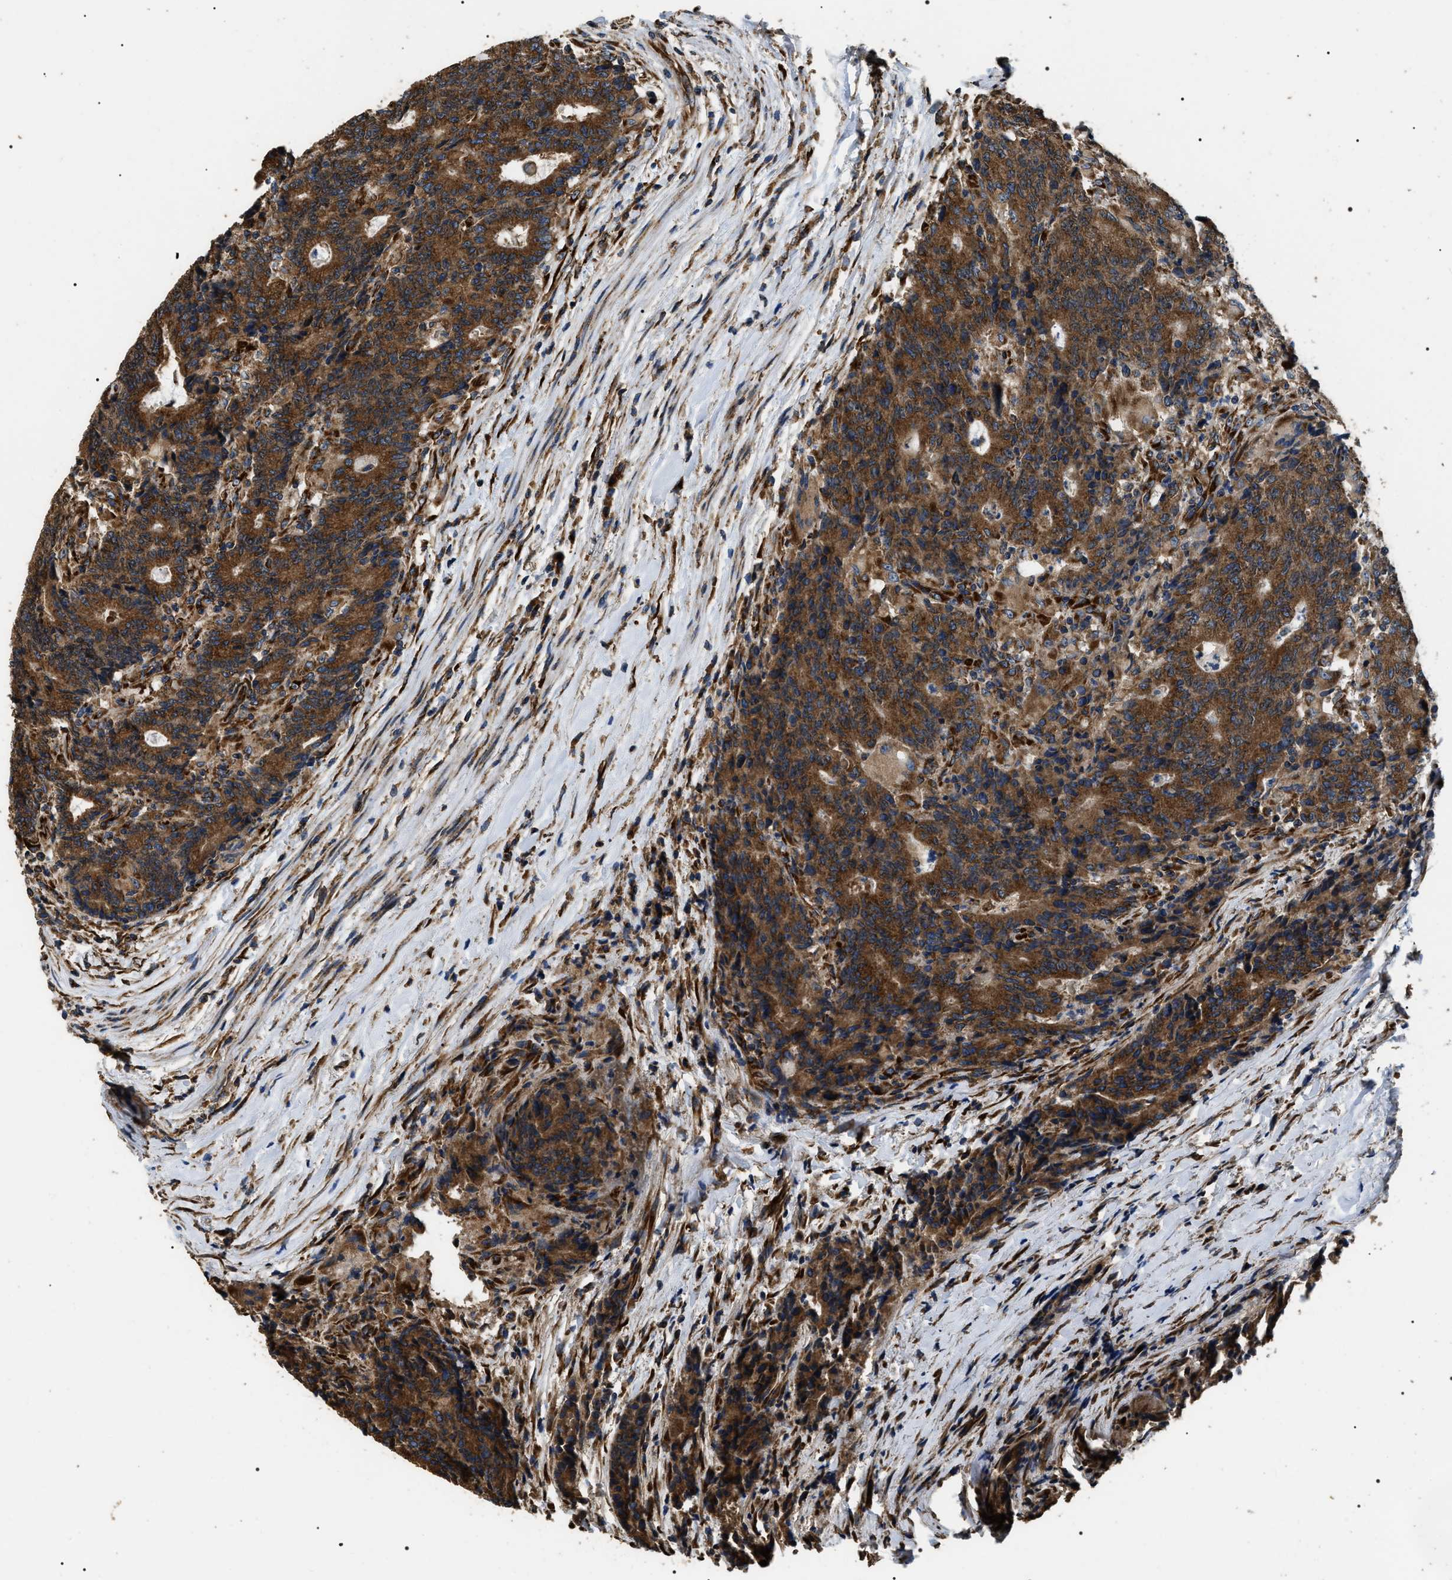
{"staining": {"intensity": "strong", "quantity": ">75%", "location": "cytoplasmic/membranous"}, "tissue": "colorectal cancer", "cell_type": "Tumor cells", "image_type": "cancer", "snomed": [{"axis": "morphology", "description": "Normal tissue, NOS"}, {"axis": "morphology", "description": "Adenocarcinoma, NOS"}, {"axis": "topography", "description": "Colon"}], "caption": "Colorectal cancer (adenocarcinoma) stained with IHC exhibits strong cytoplasmic/membranous expression in about >75% of tumor cells.", "gene": "KTN1", "patient": {"sex": "female", "age": 75}}